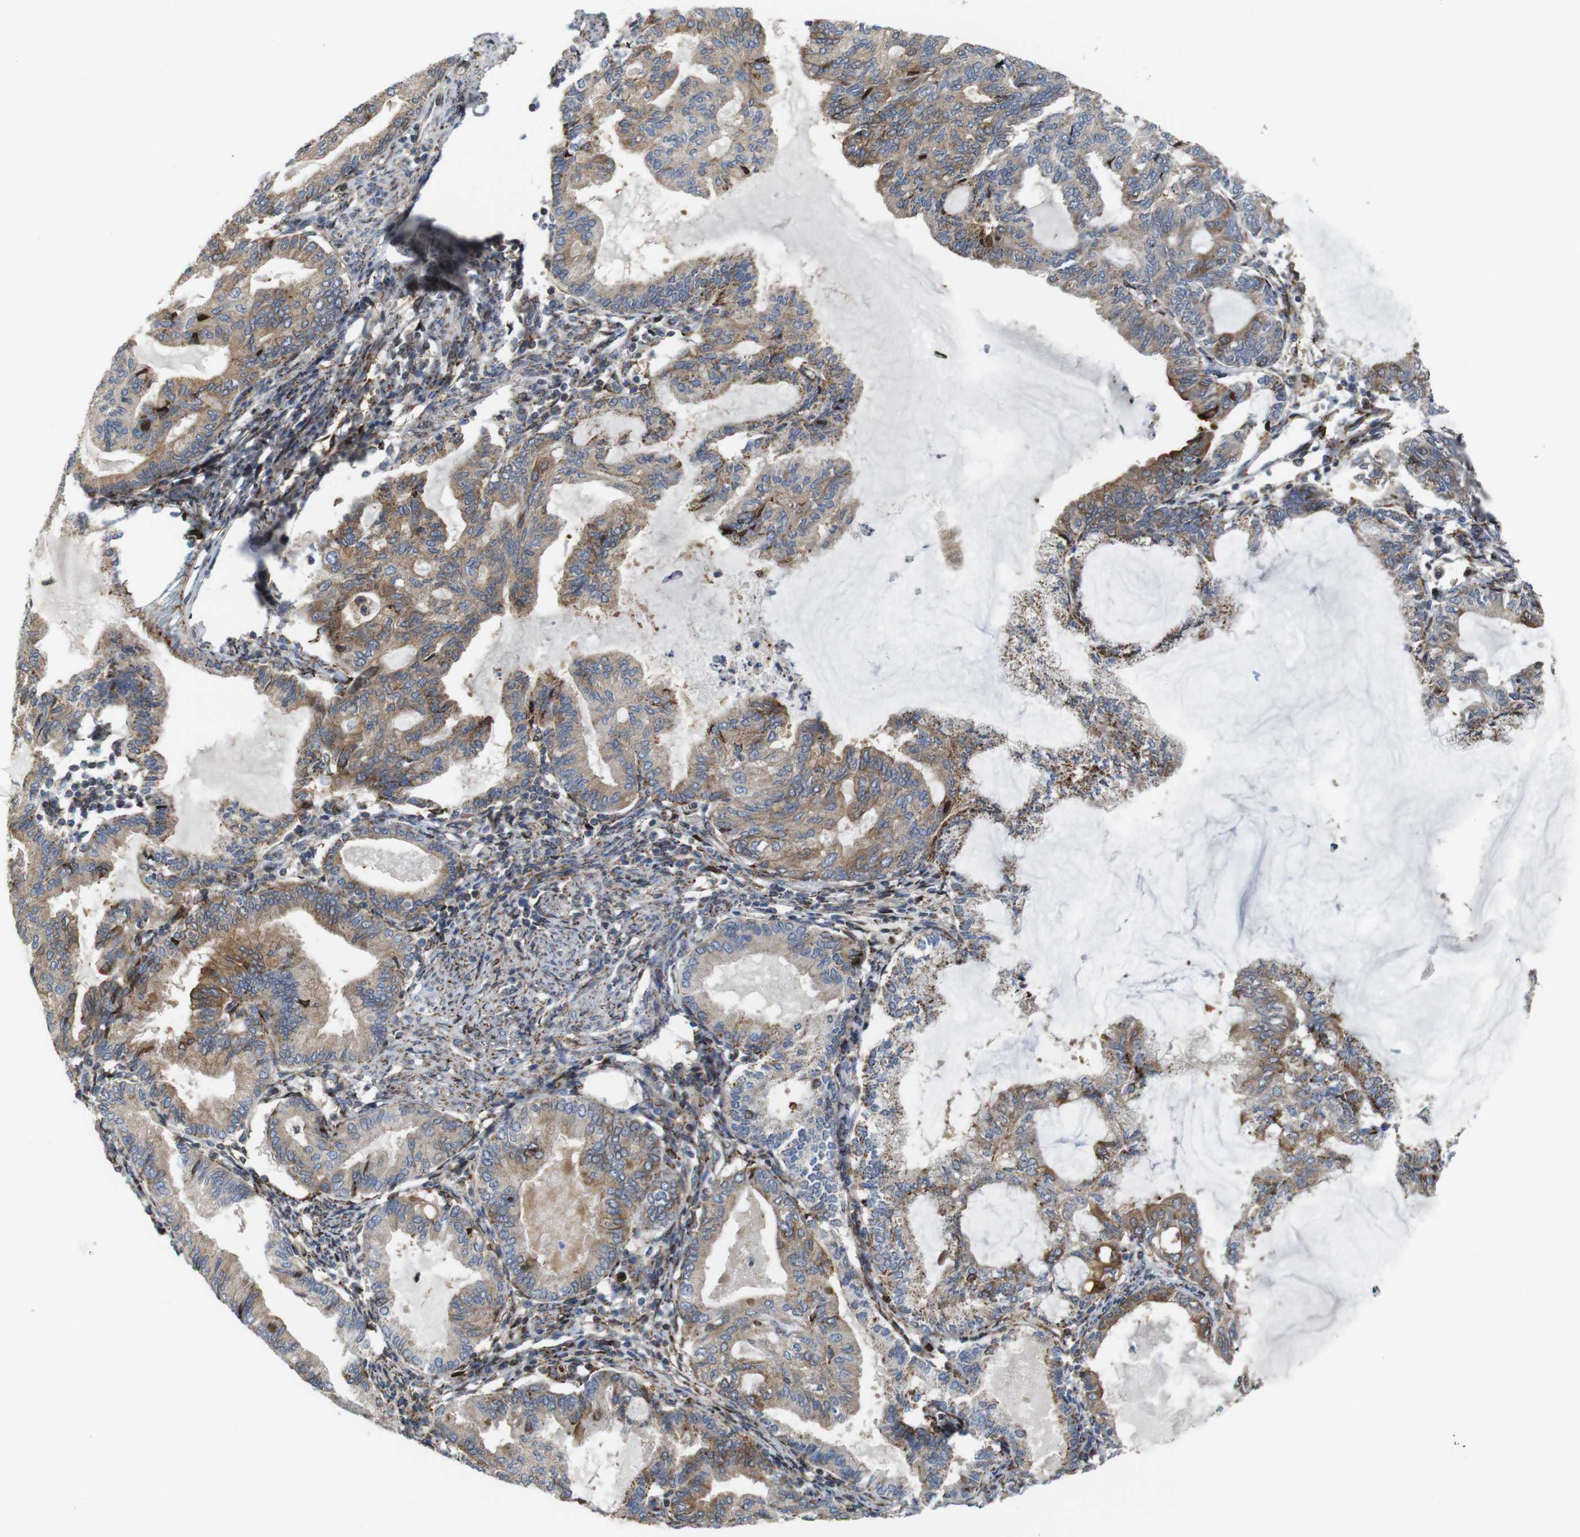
{"staining": {"intensity": "moderate", "quantity": ">75%", "location": "cytoplasmic/membranous"}, "tissue": "endometrial cancer", "cell_type": "Tumor cells", "image_type": "cancer", "snomed": [{"axis": "morphology", "description": "Adenocarcinoma, NOS"}, {"axis": "topography", "description": "Endometrium"}], "caption": "A micrograph of human adenocarcinoma (endometrial) stained for a protein displays moderate cytoplasmic/membranous brown staining in tumor cells. (DAB (3,3'-diaminobenzidine) IHC, brown staining for protein, blue staining for nuclei).", "gene": "PCOLCE2", "patient": {"sex": "female", "age": 86}}